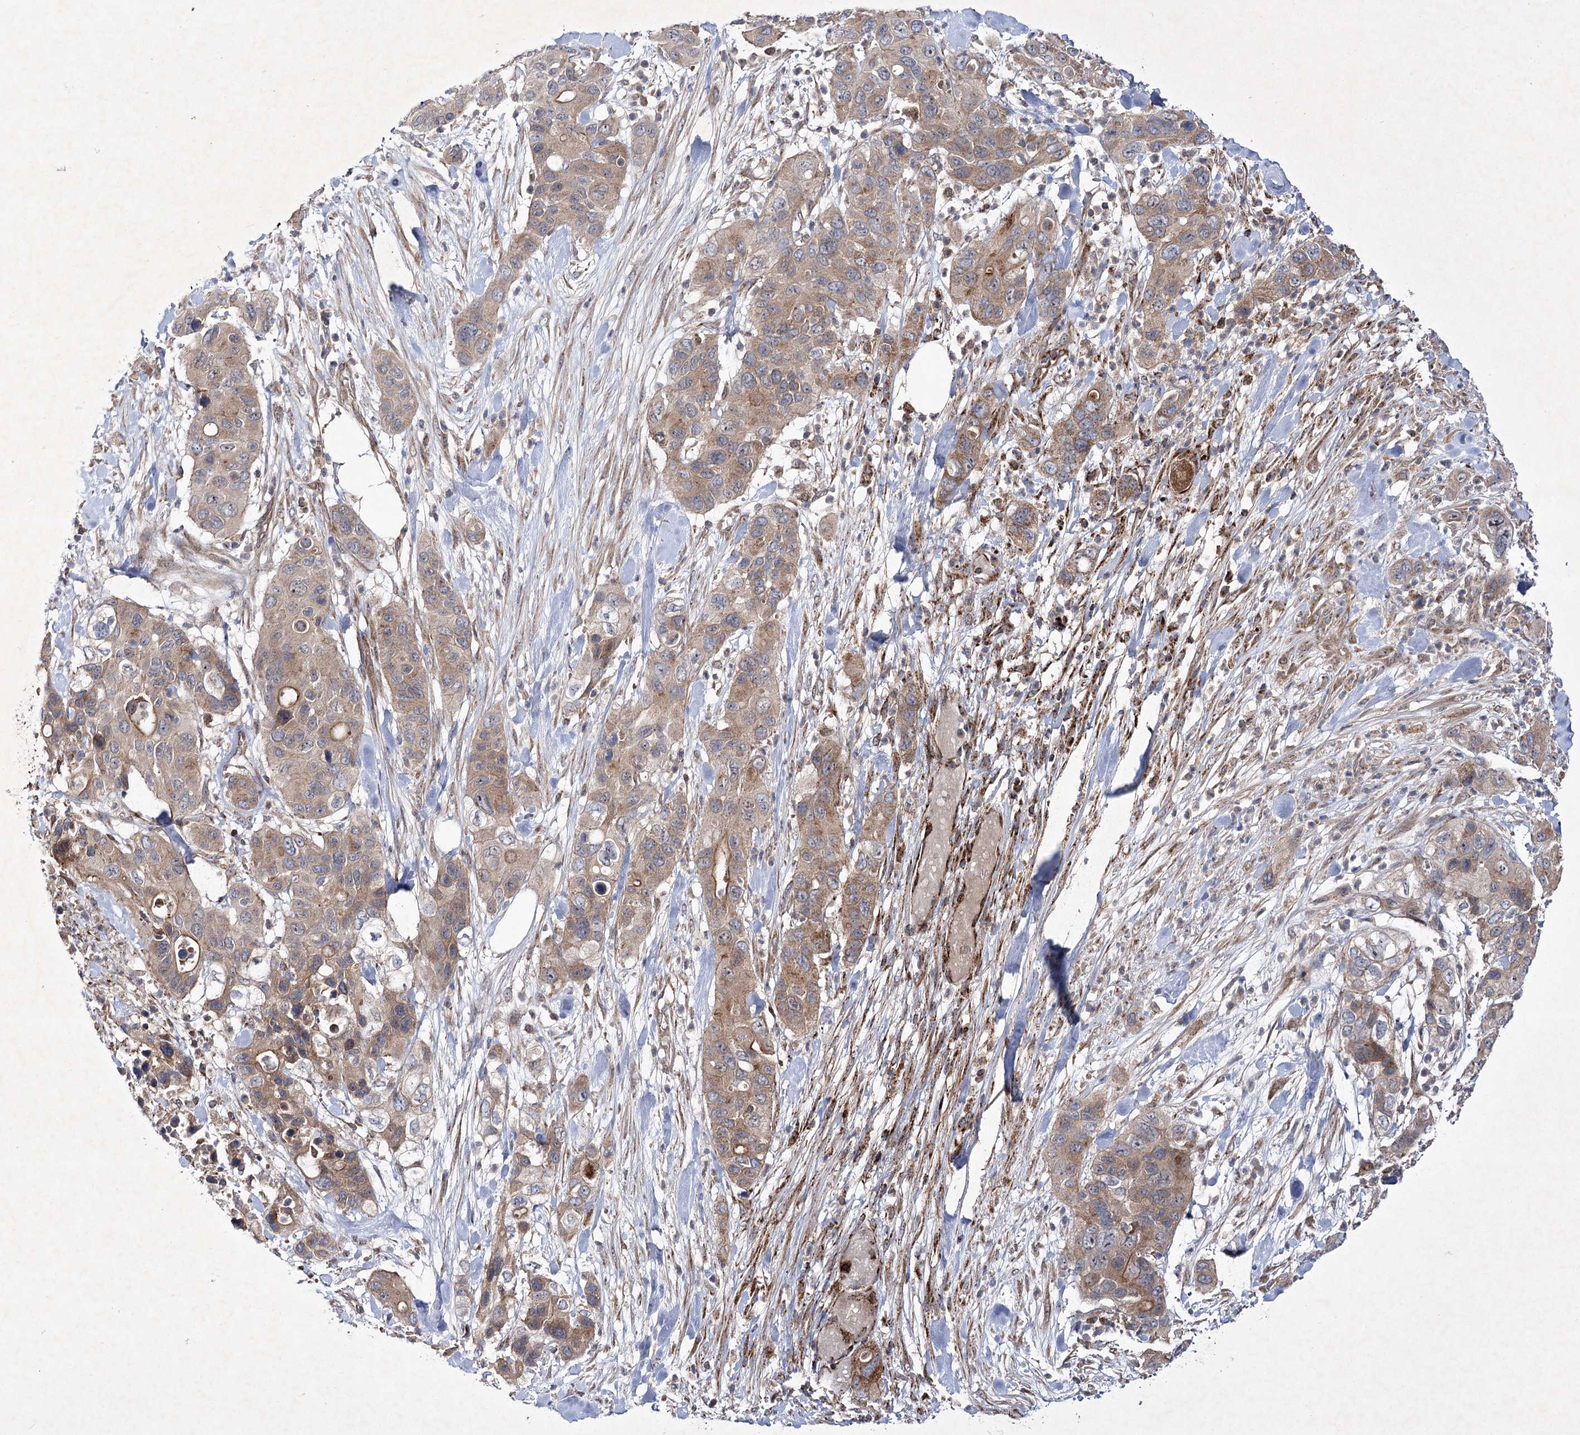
{"staining": {"intensity": "moderate", "quantity": "25%-75%", "location": "cytoplasmic/membranous"}, "tissue": "pancreatic cancer", "cell_type": "Tumor cells", "image_type": "cancer", "snomed": [{"axis": "morphology", "description": "Adenocarcinoma, NOS"}, {"axis": "topography", "description": "Pancreas"}], "caption": "Pancreatic cancer (adenocarcinoma) stained with immunohistochemistry (IHC) reveals moderate cytoplasmic/membranous positivity in approximately 25%-75% of tumor cells. The protein is shown in brown color, while the nuclei are stained blue.", "gene": "SCRN3", "patient": {"sex": "female", "age": 71}}